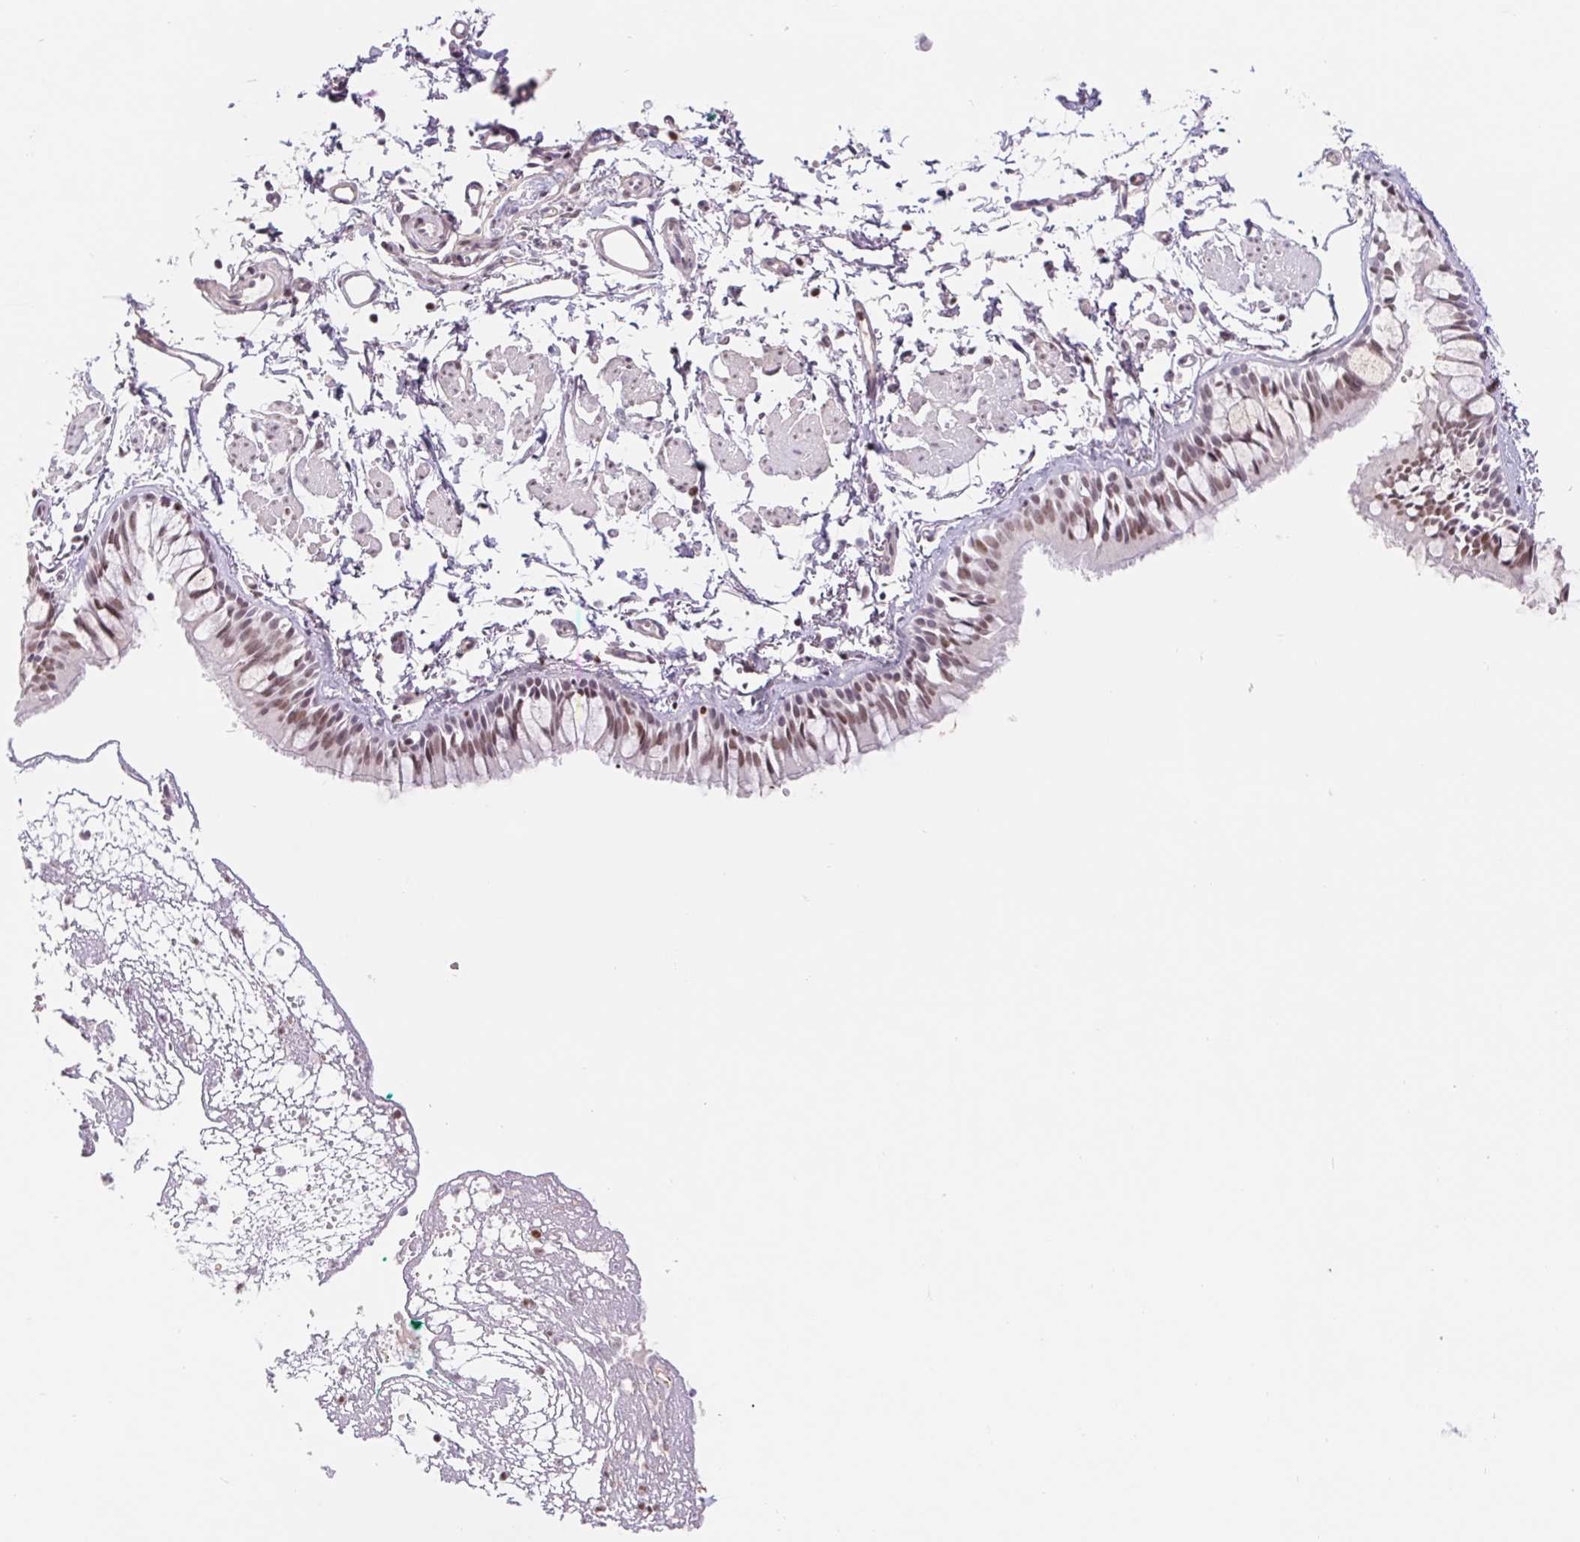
{"staining": {"intensity": "moderate", "quantity": ">75%", "location": "nuclear"}, "tissue": "bronchus", "cell_type": "Respiratory epithelial cells", "image_type": "normal", "snomed": [{"axis": "morphology", "description": "Normal tissue, NOS"}, {"axis": "topography", "description": "Bronchus"}], "caption": "Protein positivity by IHC reveals moderate nuclear positivity in approximately >75% of respiratory epithelial cells in normal bronchus.", "gene": "TRERF1", "patient": {"sex": "female", "age": 59}}